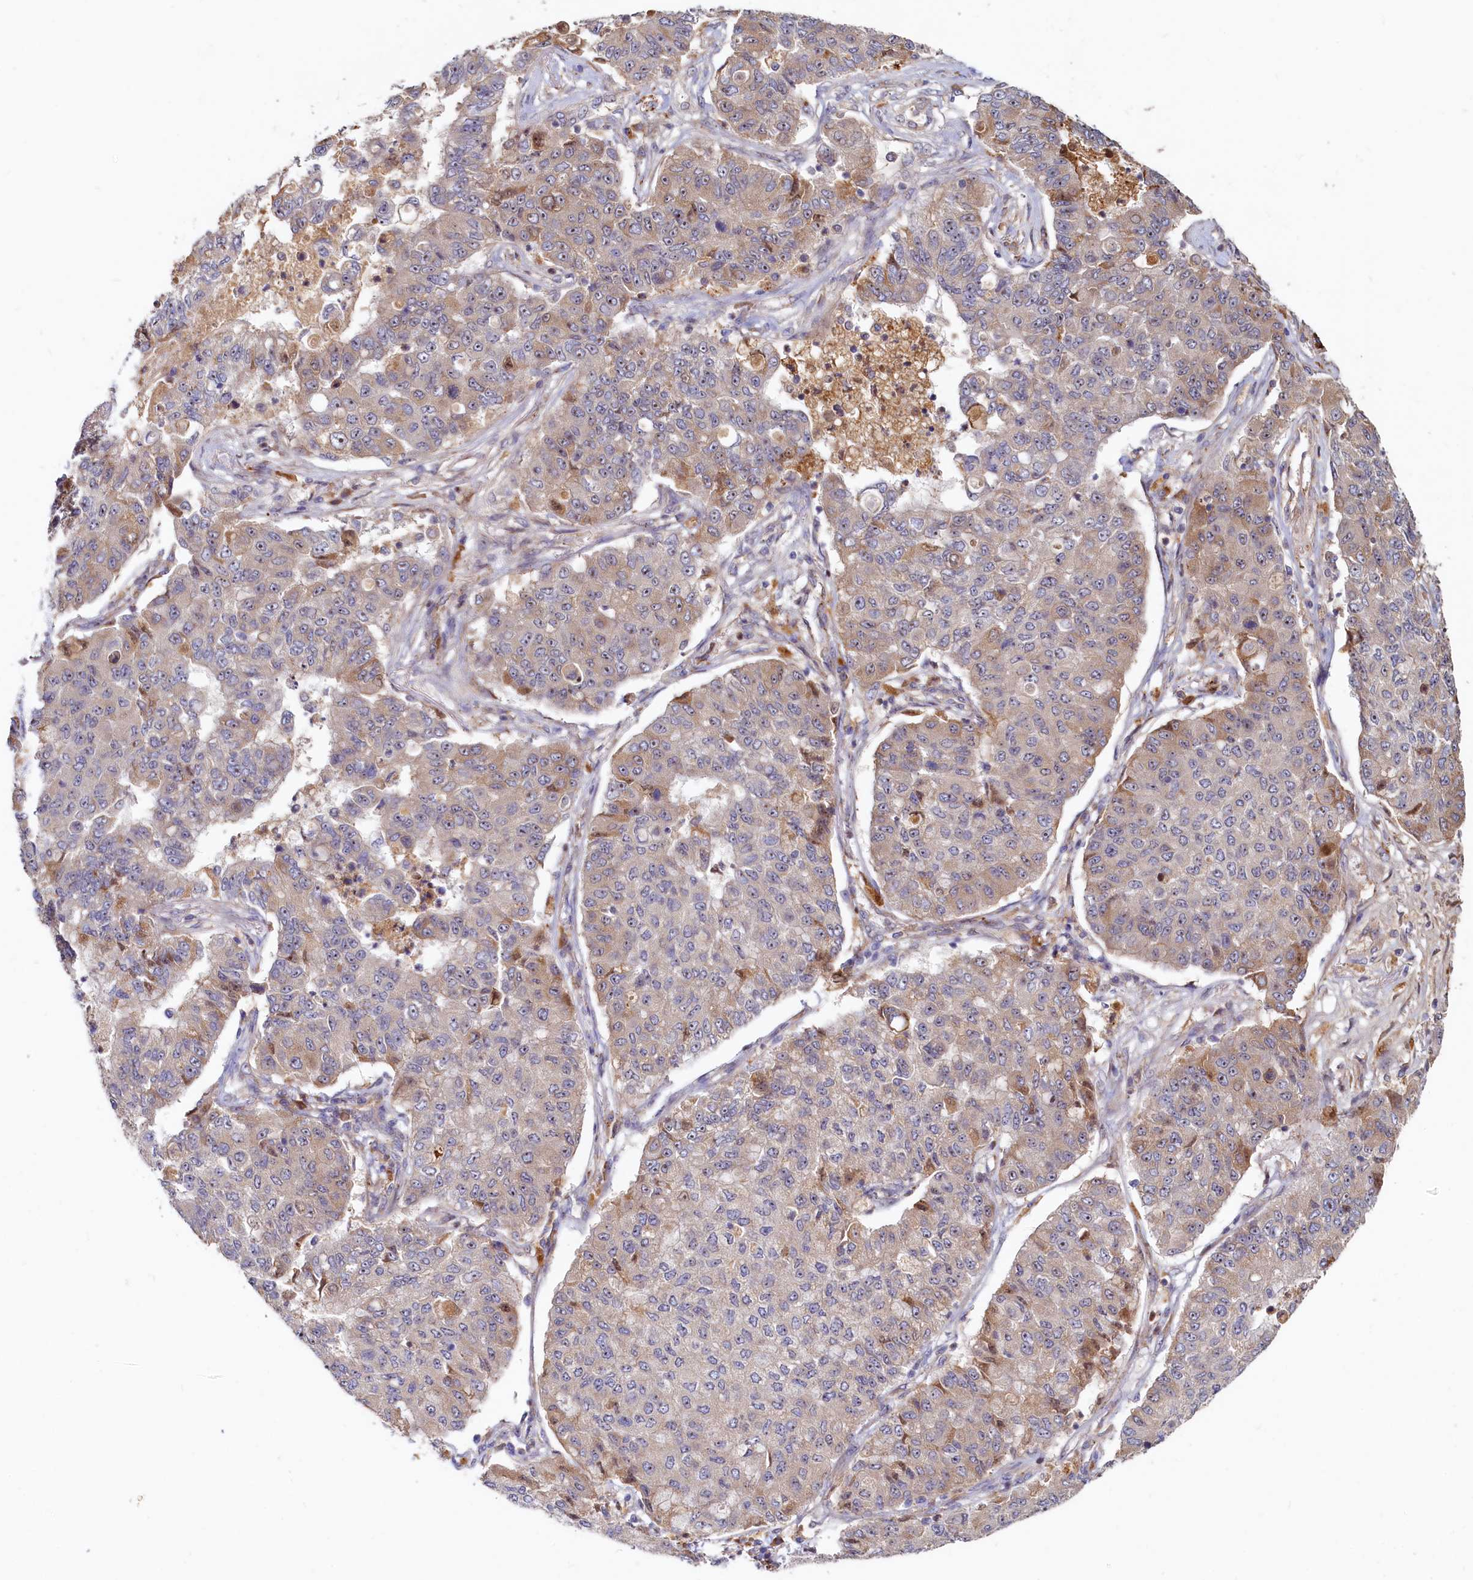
{"staining": {"intensity": "moderate", "quantity": "<25%", "location": "cytoplasmic/membranous,nuclear"}, "tissue": "lung cancer", "cell_type": "Tumor cells", "image_type": "cancer", "snomed": [{"axis": "morphology", "description": "Squamous cell carcinoma, NOS"}, {"axis": "topography", "description": "Lung"}], "caption": "Immunohistochemistry histopathology image of human lung cancer (squamous cell carcinoma) stained for a protein (brown), which displays low levels of moderate cytoplasmic/membranous and nuclear expression in about <25% of tumor cells.", "gene": "RGS7BP", "patient": {"sex": "male", "age": 74}}